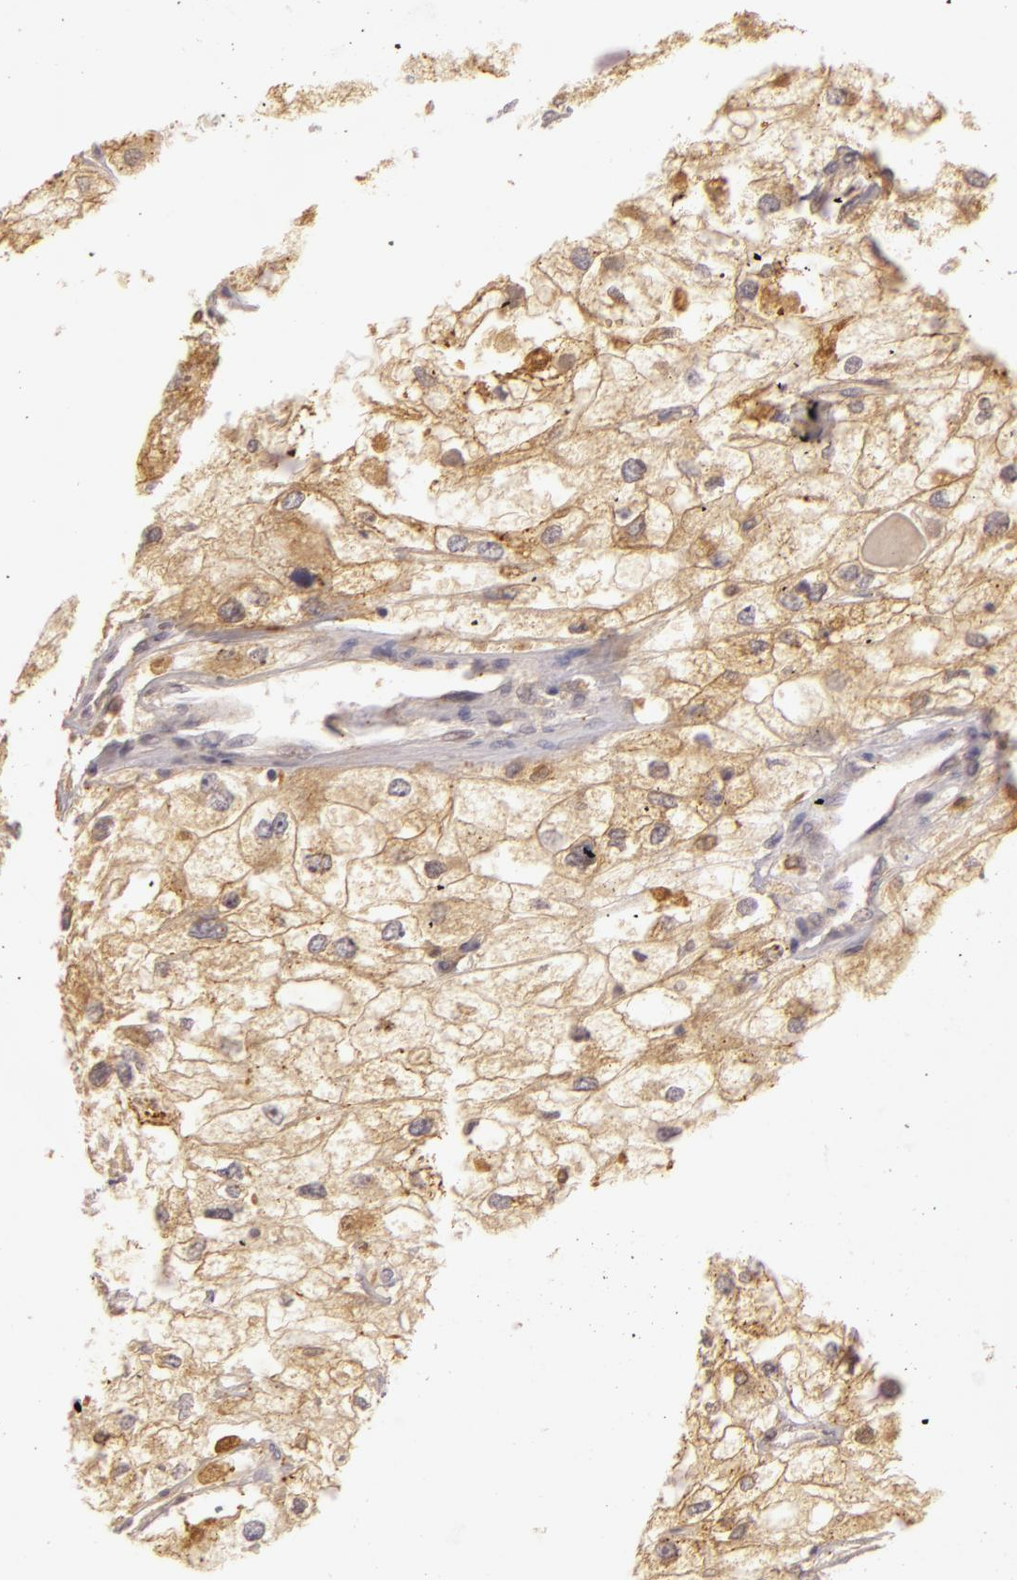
{"staining": {"intensity": "moderate", "quantity": "25%-75%", "location": "cytoplasmic/membranous"}, "tissue": "renal cancer", "cell_type": "Tumor cells", "image_type": "cancer", "snomed": [{"axis": "morphology", "description": "Adenocarcinoma, NOS"}, {"axis": "topography", "description": "Kidney"}], "caption": "This image displays immunohistochemistry (IHC) staining of human renal cancer, with medium moderate cytoplasmic/membranous expression in about 25%-75% of tumor cells.", "gene": "PPP1R3F", "patient": {"sex": "male", "age": 57}}